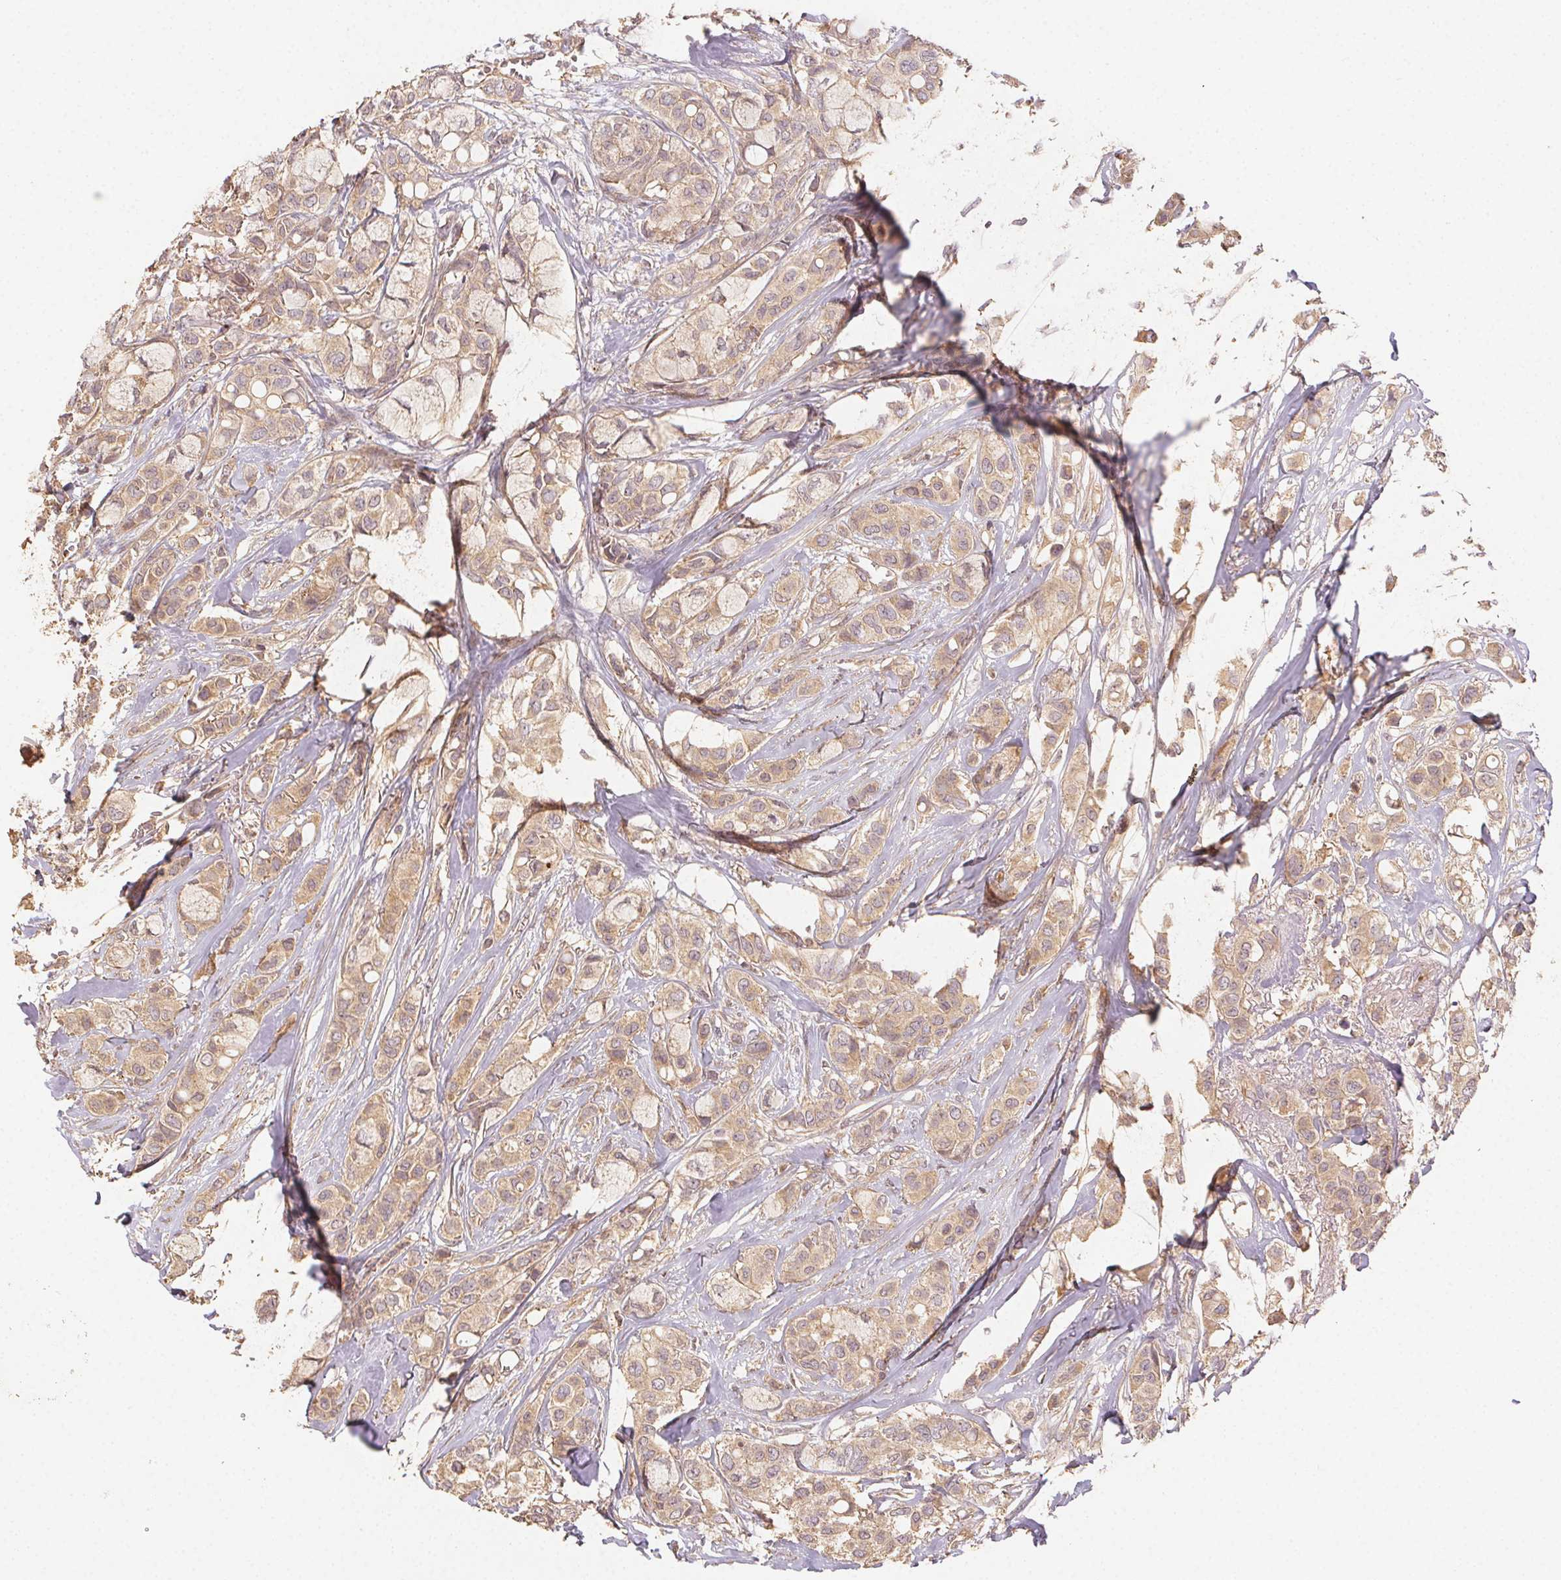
{"staining": {"intensity": "weak", "quantity": ">75%", "location": "cytoplasmic/membranous"}, "tissue": "breast cancer", "cell_type": "Tumor cells", "image_type": "cancer", "snomed": [{"axis": "morphology", "description": "Duct carcinoma"}, {"axis": "topography", "description": "Breast"}], "caption": "Immunohistochemical staining of breast cancer (infiltrating ductal carcinoma) demonstrates weak cytoplasmic/membranous protein expression in approximately >75% of tumor cells.", "gene": "RALA", "patient": {"sex": "female", "age": 85}}